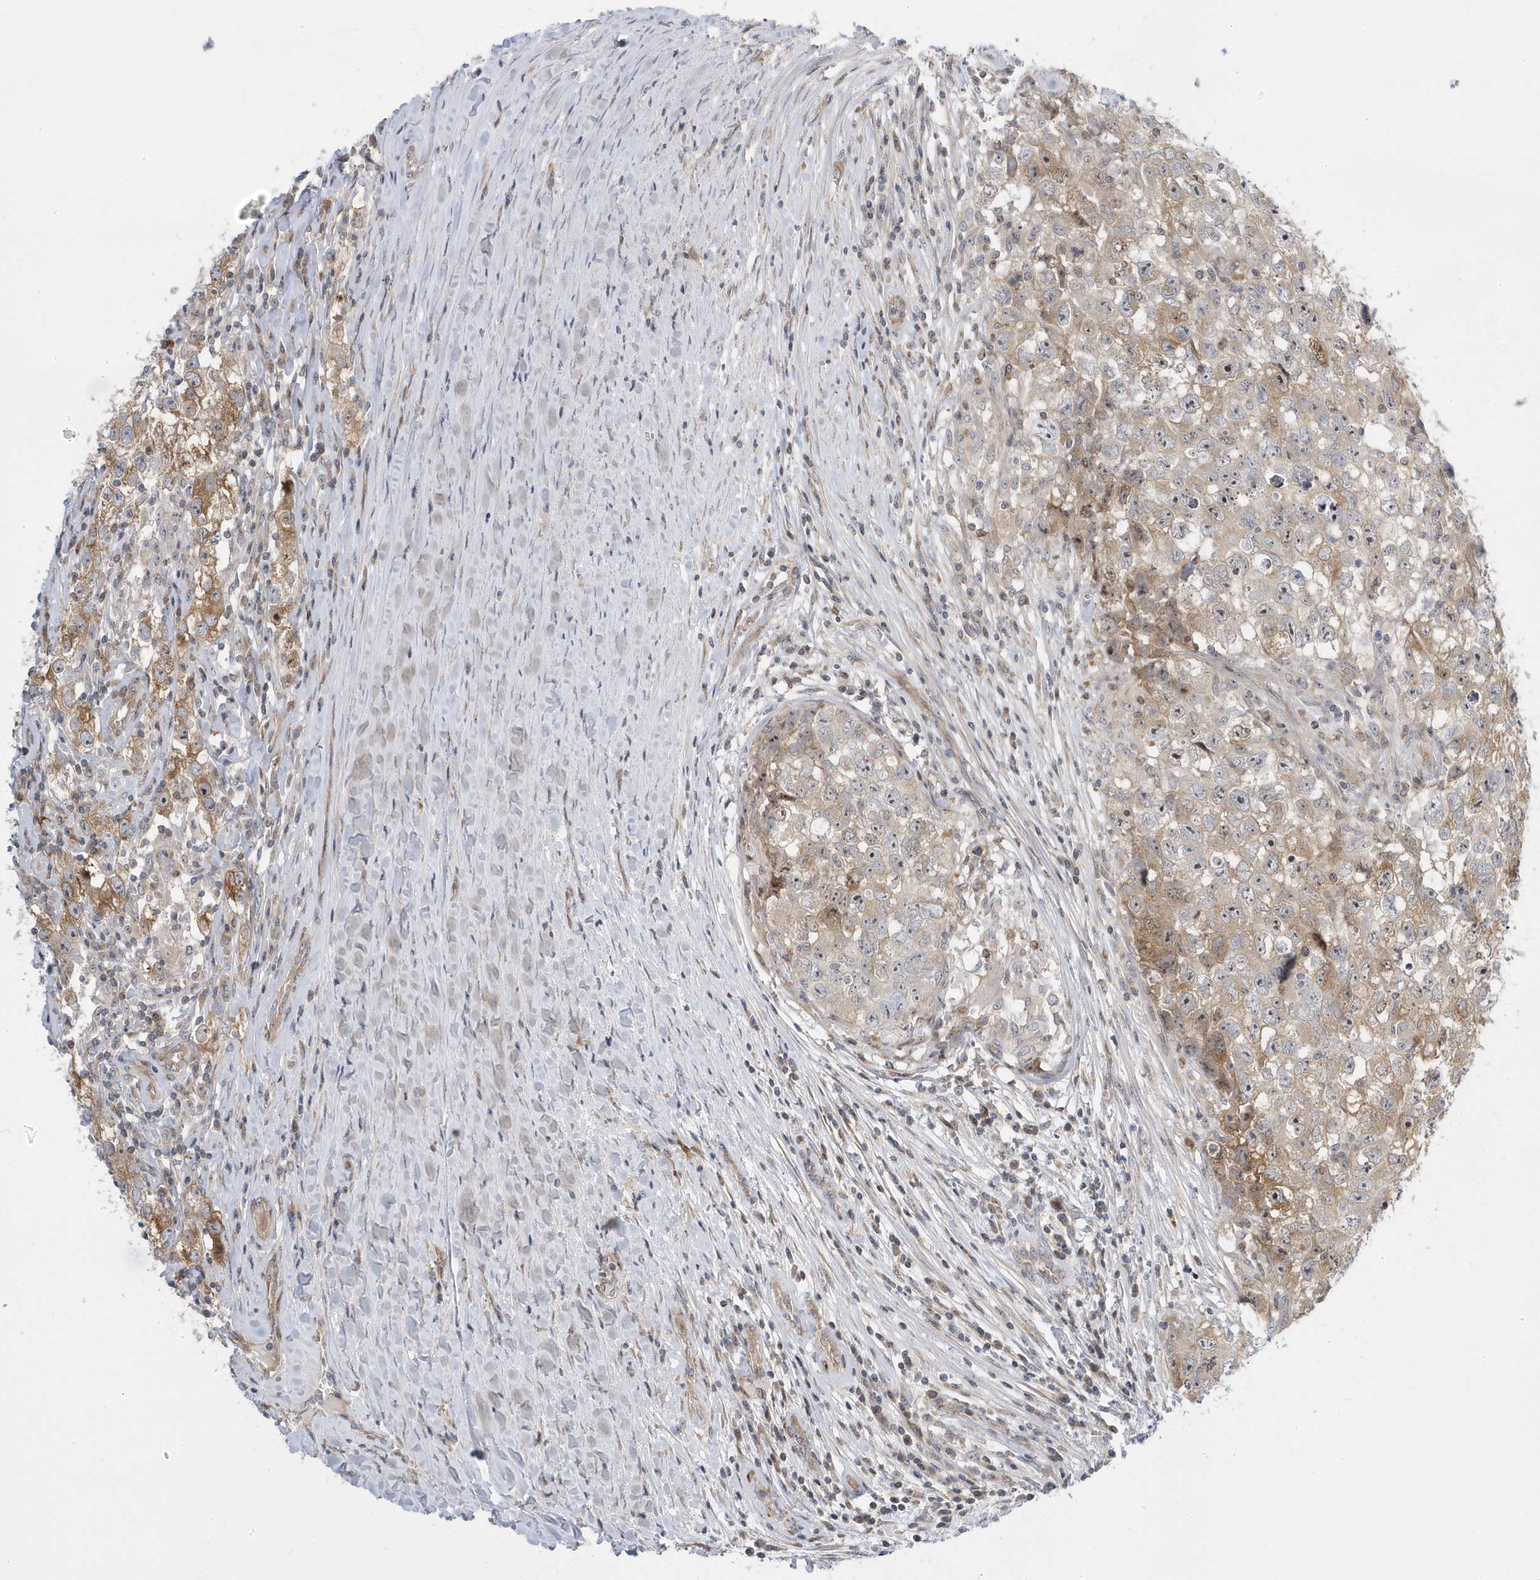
{"staining": {"intensity": "moderate", "quantity": "25%-75%", "location": "cytoplasmic/membranous,nuclear"}, "tissue": "testis cancer", "cell_type": "Tumor cells", "image_type": "cancer", "snomed": [{"axis": "morphology", "description": "Seminoma, NOS"}, {"axis": "morphology", "description": "Carcinoma, Embryonal, NOS"}, {"axis": "topography", "description": "Testis"}], "caption": "The micrograph shows a brown stain indicating the presence of a protein in the cytoplasmic/membranous and nuclear of tumor cells in testis cancer.", "gene": "MAP7D3", "patient": {"sex": "male", "age": 43}}